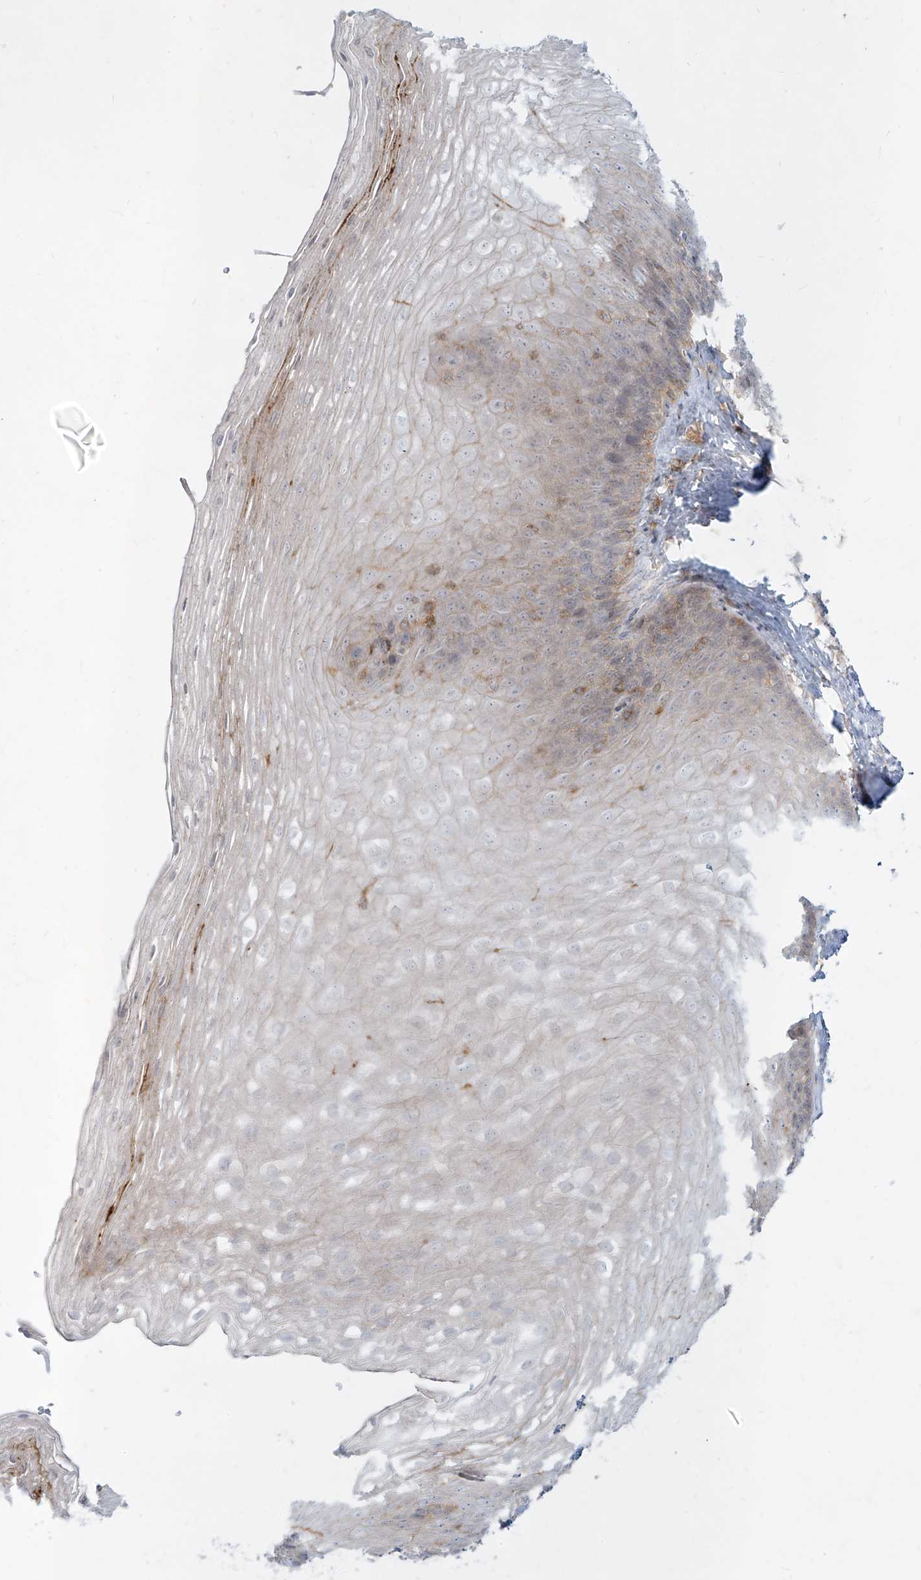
{"staining": {"intensity": "negative", "quantity": "none", "location": "none"}, "tissue": "esophagus", "cell_type": "Squamous epithelial cells", "image_type": "normal", "snomed": [{"axis": "morphology", "description": "Normal tissue, NOS"}, {"axis": "topography", "description": "Esophagus"}], "caption": "Squamous epithelial cells show no significant positivity in normal esophagus.", "gene": "SLC2A12", "patient": {"sex": "female", "age": 66}}